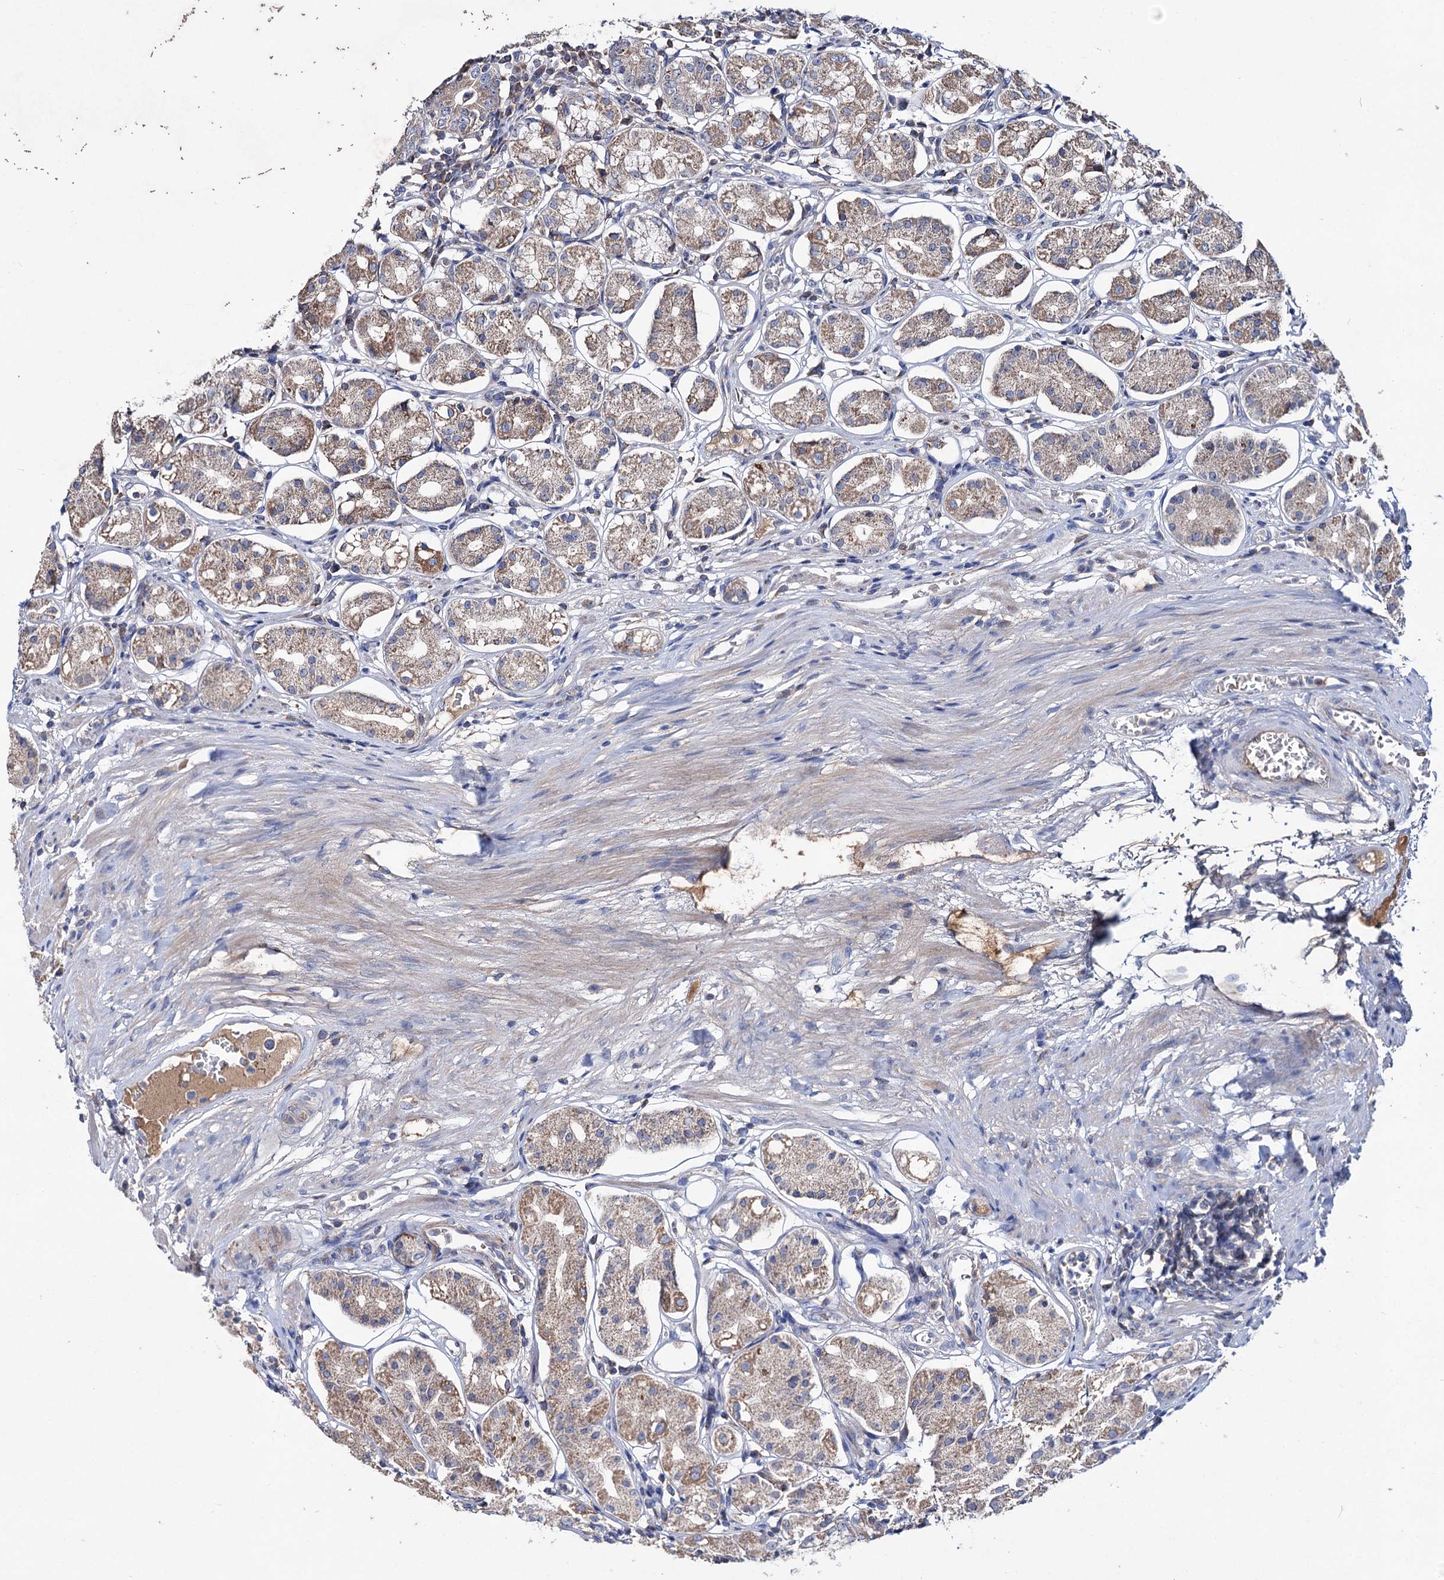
{"staining": {"intensity": "moderate", "quantity": "25%-75%", "location": "cytoplasmic/membranous"}, "tissue": "stomach", "cell_type": "Glandular cells", "image_type": "normal", "snomed": [{"axis": "morphology", "description": "Normal tissue, NOS"}, {"axis": "topography", "description": "Stomach, lower"}], "caption": "Immunohistochemical staining of normal stomach exhibits medium levels of moderate cytoplasmic/membranous expression in about 25%-75% of glandular cells.", "gene": "CLPB", "patient": {"sex": "female", "age": 56}}